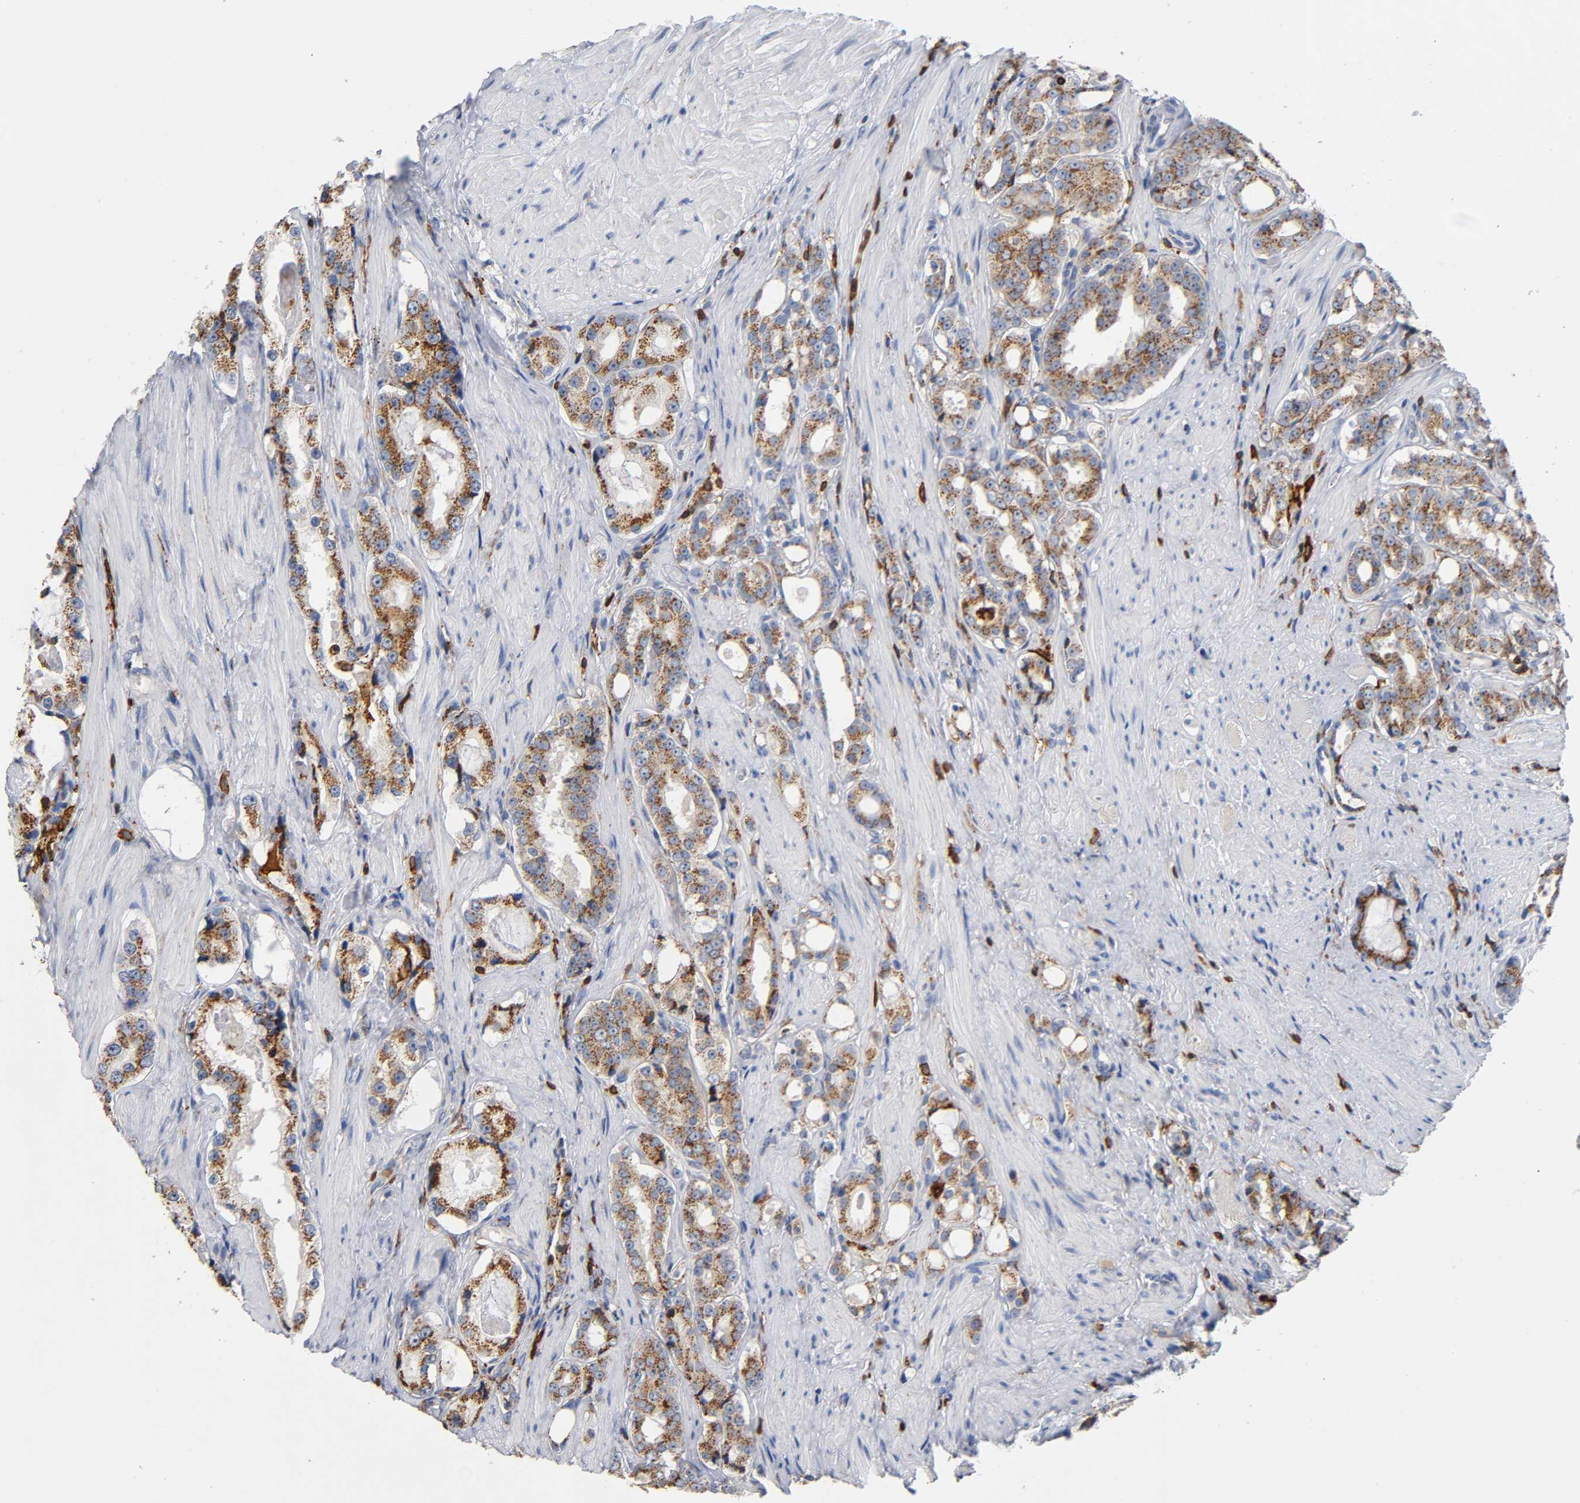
{"staining": {"intensity": "moderate", "quantity": ">75%", "location": "cytoplasmic/membranous"}, "tissue": "prostate cancer", "cell_type": "Tumor cells", "image_type": "cancer", "snomed": [{"axis": "morphology", "description": "Adenocarcinoma, Medium grade"}, {"axis": "topography", "description": "Prostate"}], "caption": "Immunohistochemical staining of human prostate cancer (adenocarcinoma (medium-grade)) exhibits moderate cytoplasmic/membranous protein staining in about >75% of tumor cells.", "gene": "CAPN10", "patient": {"sex": "male", "age": 60}}